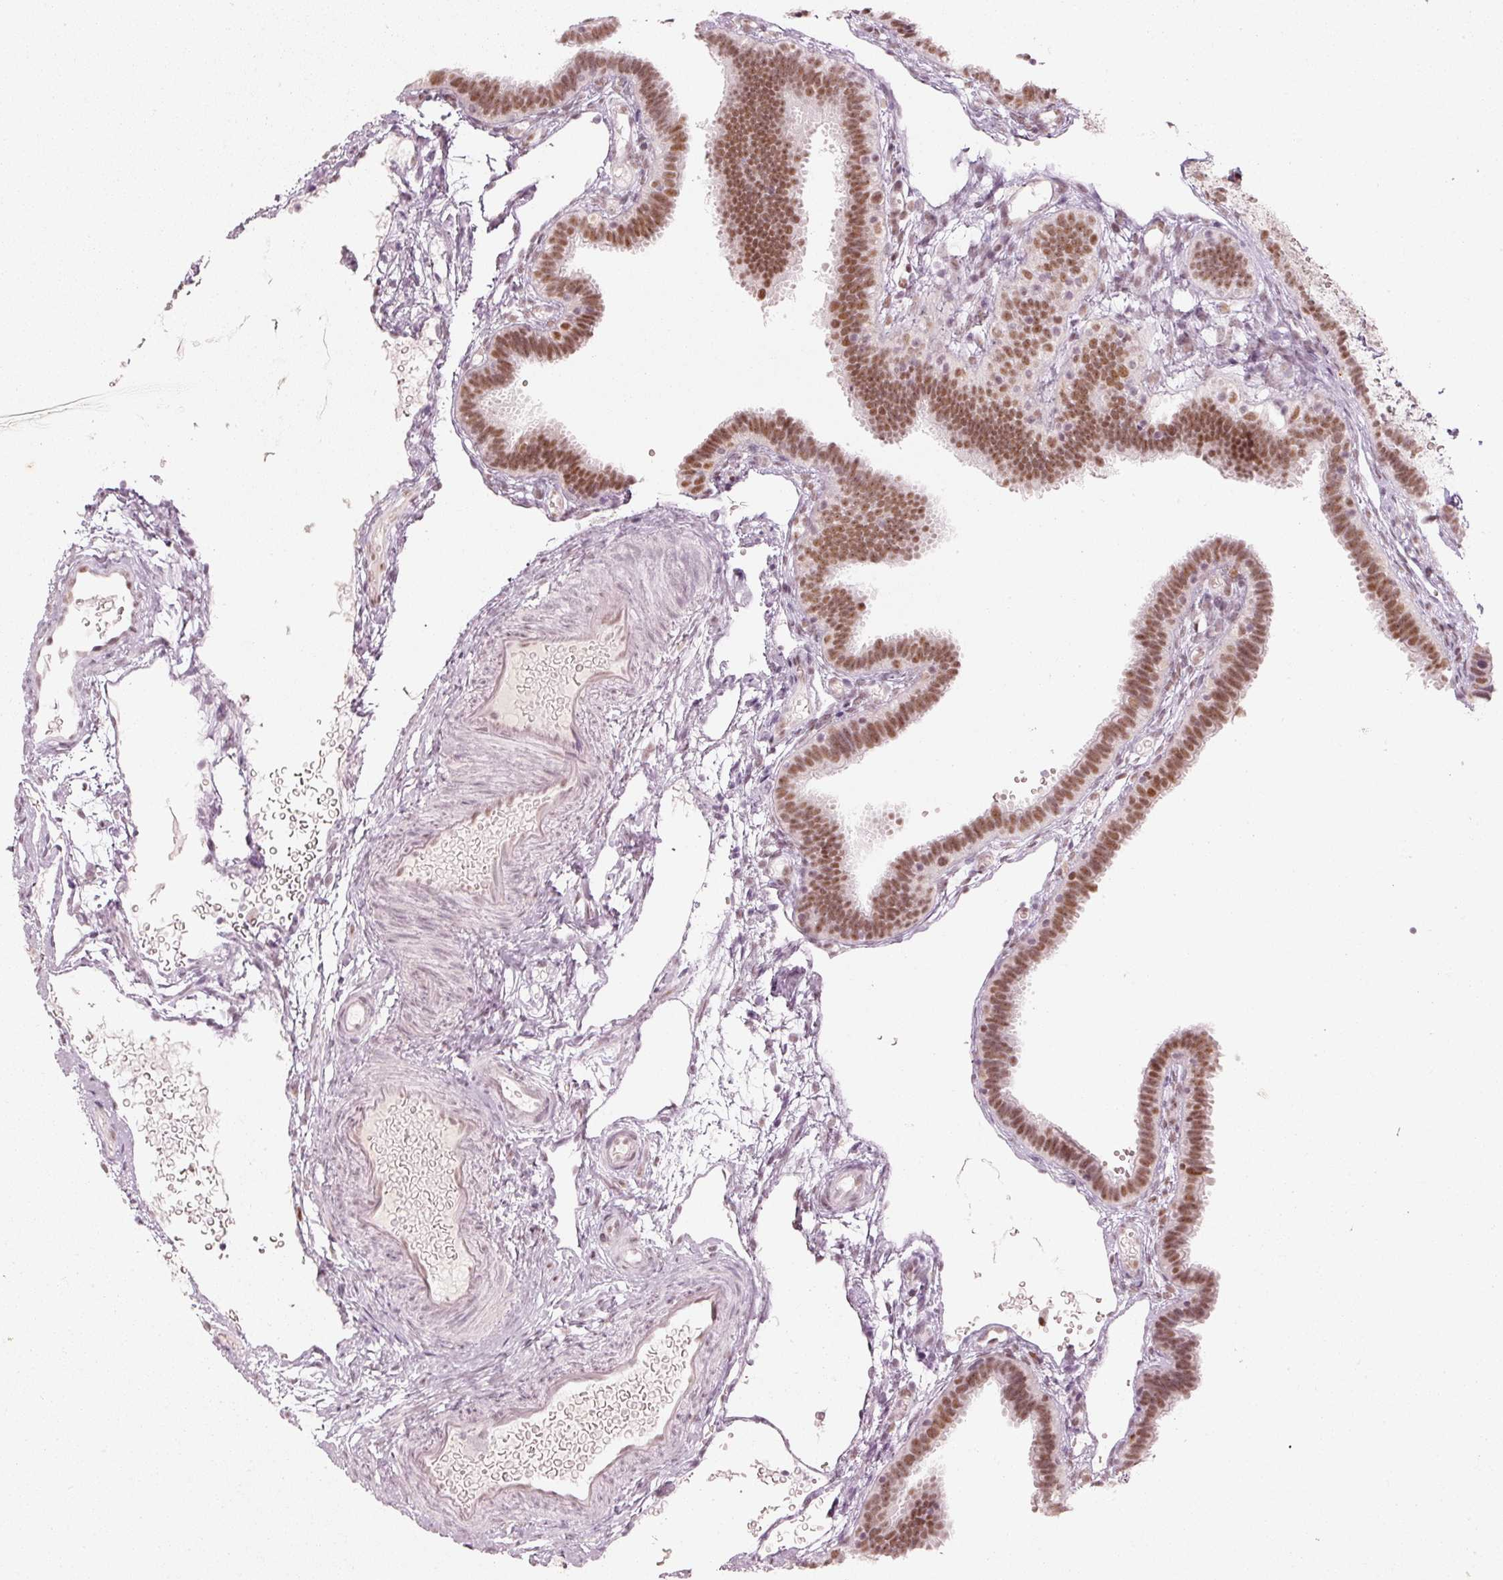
{"staining": {"intensity": "moderate", "quantity": ">75%", "location": "nuclear"}, "tissue": "fallopian tube", "cell_type": "Glandular cells", "image_type": "normal", "snomed": [{"axis": "morphology", "description": "Normal tissue, NOS"}, {"axis": "topography", "description": "Fallopian tube"}], "caption": "Immunohistochemistry of benign human fallopian tube displays medium levels of moderate nuclear staining in about >75% of glandular cells. (DAB (3,3'-diaminobenzidine) = brown stain, brightfield microscopy at high magnification).", "gene": "PPP1R10", "patient": {"sex": "female", "age": 37}}